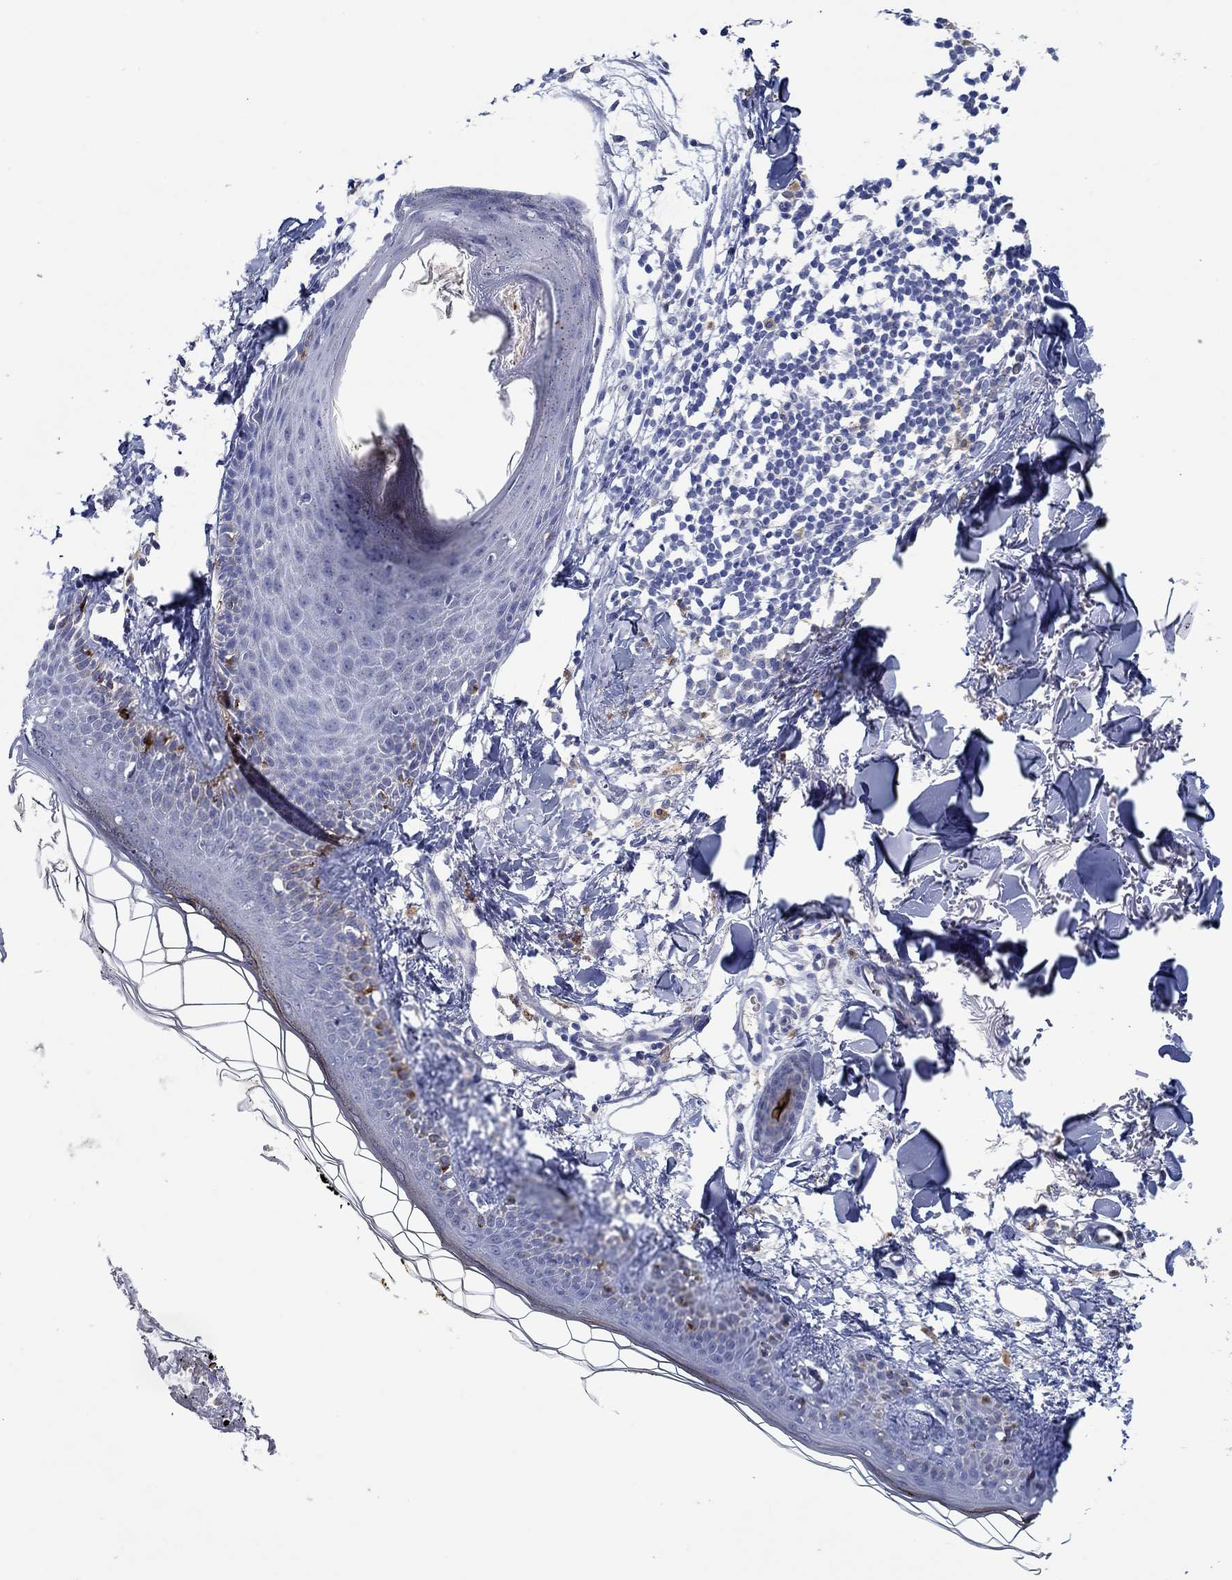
{"staining": {"intensity": "negative", "quantity": "none", "location": "none"}, "tissue": "skin", "cell_type": "Fibroblasts", "image_type": "normal", "snomed": [{"axis": "morphology", "description": "Normal tissue, NOS"}, {"axis": "topography", "description": "Skin"}], "caption": "Fibroblasts are negative for brown protein staining in normal skin.", "gene": "CPM", "patient": {"sex": "male", "age": 76}}